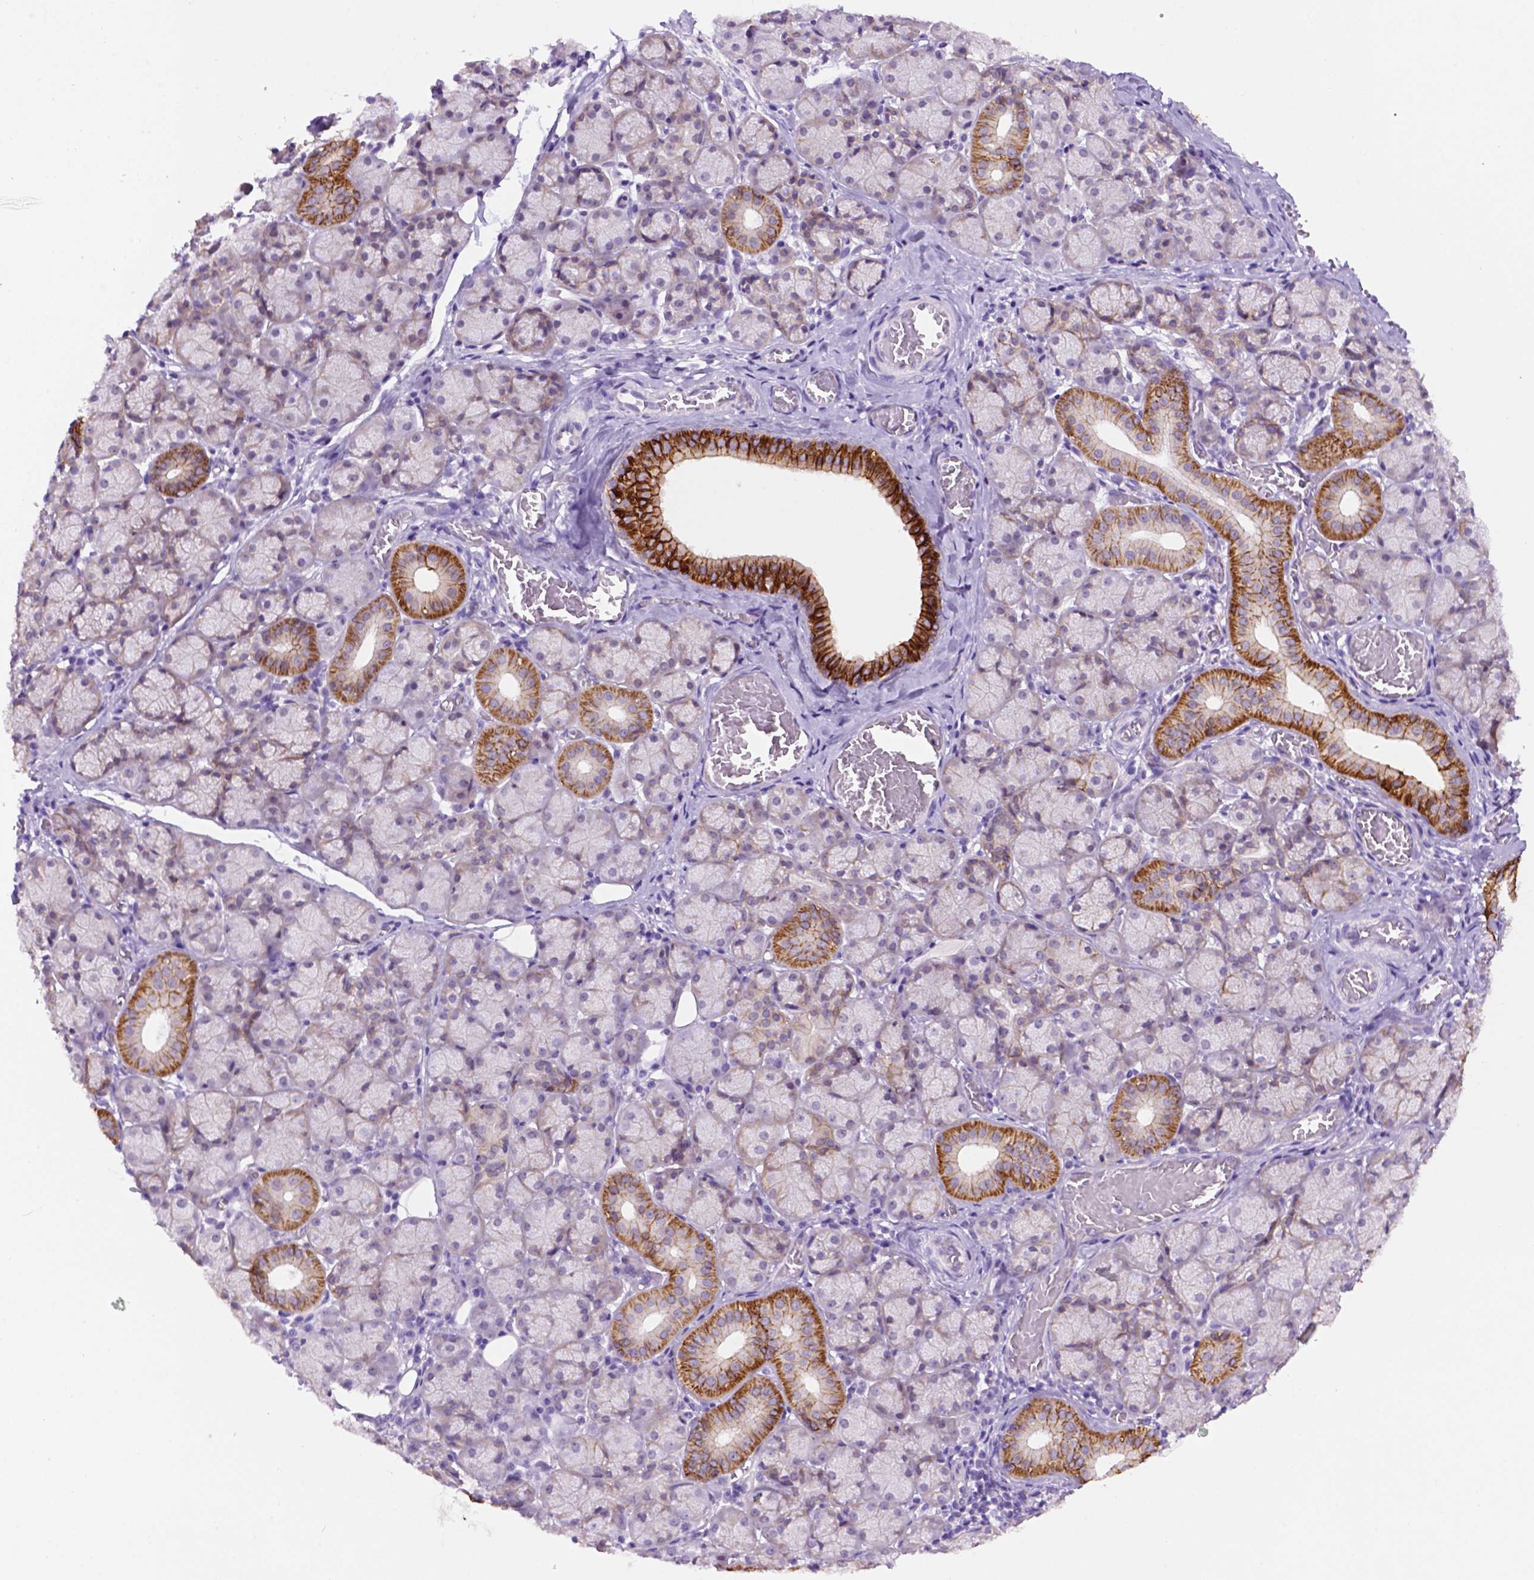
{"staining": {"intensity": "strong", "quantity": "<25%", "location": "cytoplasmic/membranous"}, "tissue": "salivary gland", "cell_type": "Glandular cells", "image_type": "normal", "snomed": [{"axis": "morphology", "description": "Normal tissue, NOS"}, {"axis": "topography", "description": "Salivary gland"}, {"axis": "topography", "description": "Peripheral nerve tissue"}], "caption": "Benign salivary gland was stained to show a protein in brown. There is medium levels of strong cytoplasmic/membranous positivity in about <25% of glandular cells.", "gene": "TACSTD2", "patient": {"sex": "female", "age": 24}}